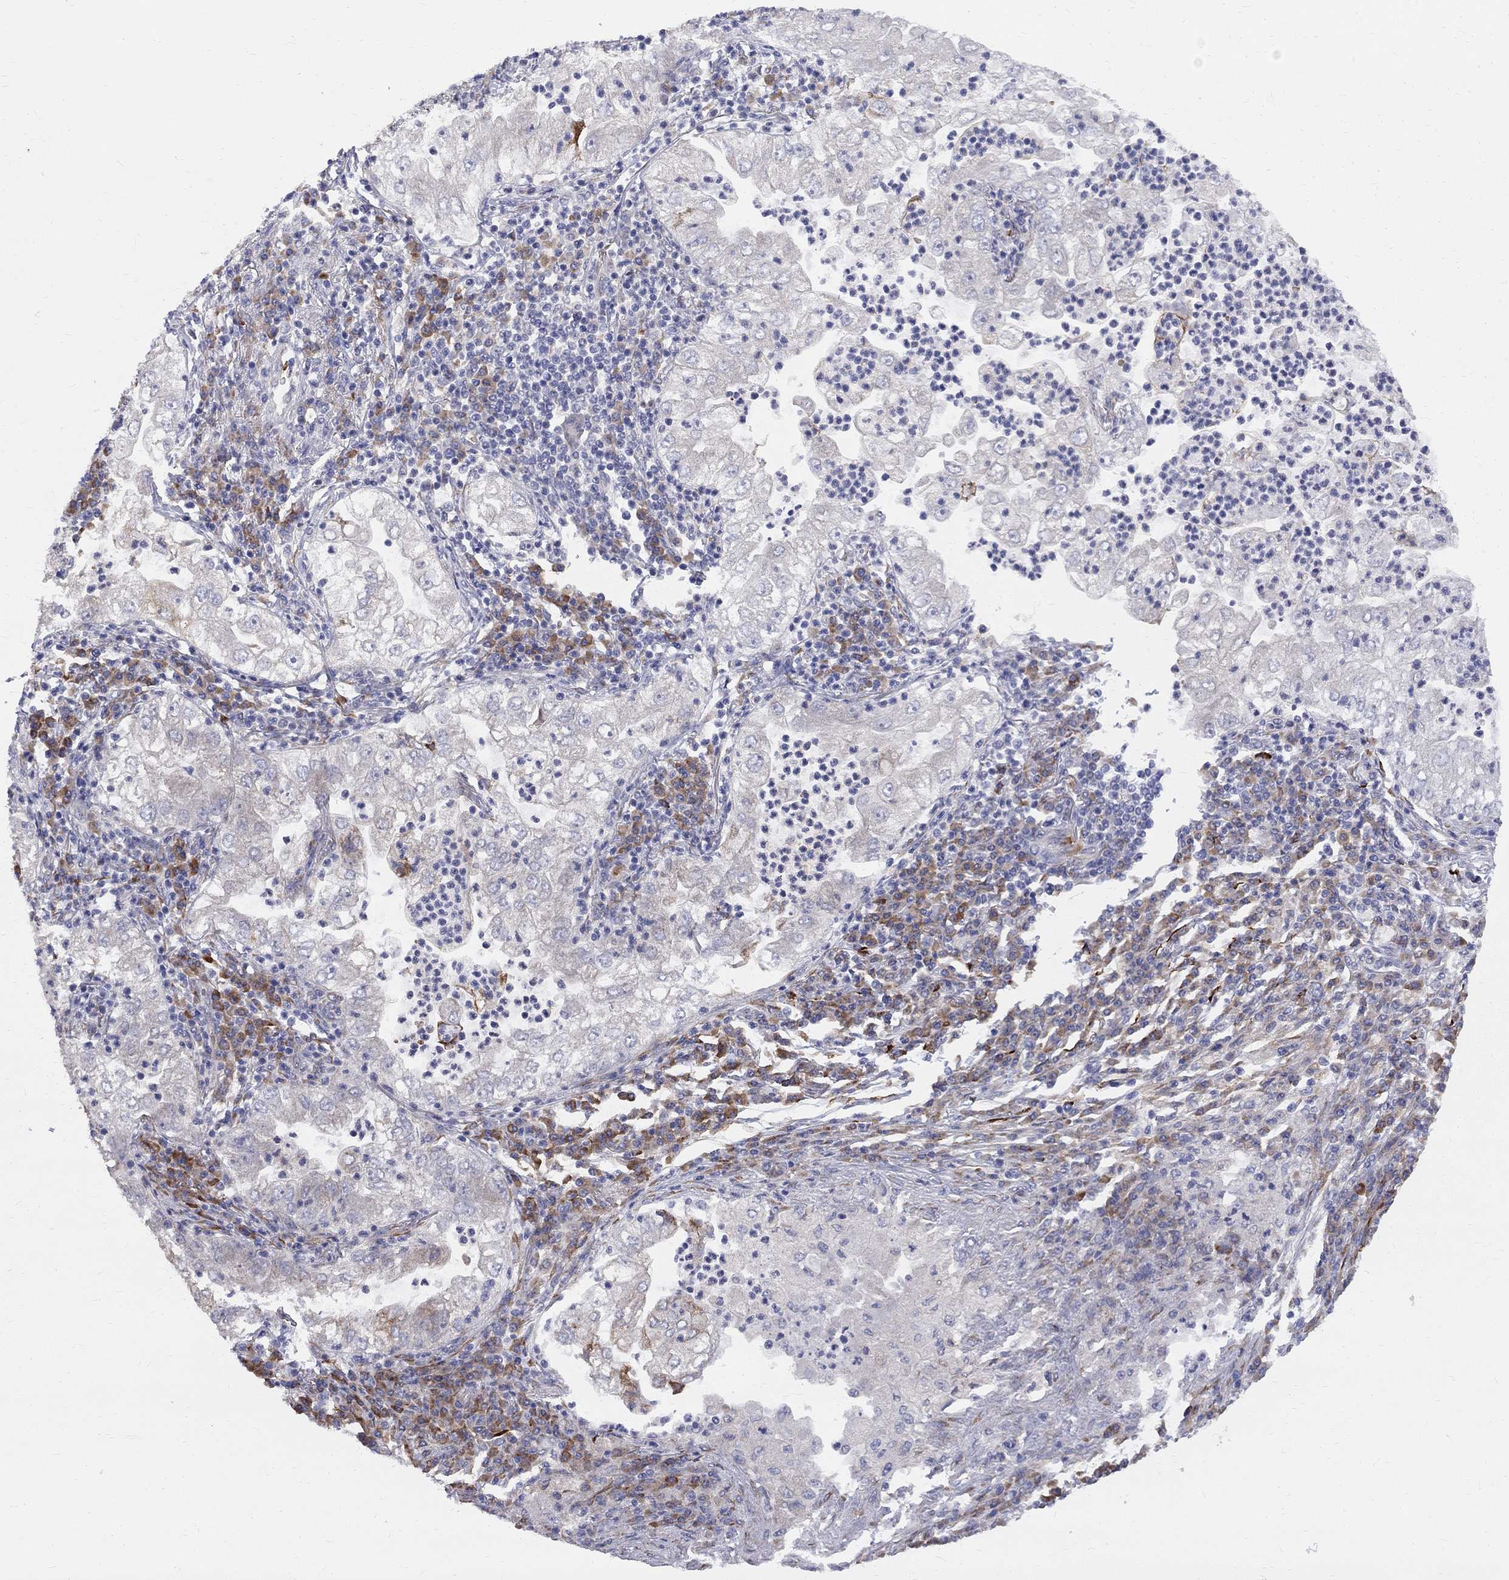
{"staining": {"intensity": "negative", "quantity": "none", "location": "none"}, "tissue": "lung cancer", "cell_type": "Tumor cells", "image_type": "cancer", "snomed": [{"axis": "morphology", "description": "Adenocarcinoma, NOS"}, {"axis": "topography", "description": "Lung"}], "caption": "Lung cancer was stained to show a protein in brown. There is no significant positivity in tumor cells.", "gene": "CASTOR1", "patient": {"sex": "female", "age": 73}}